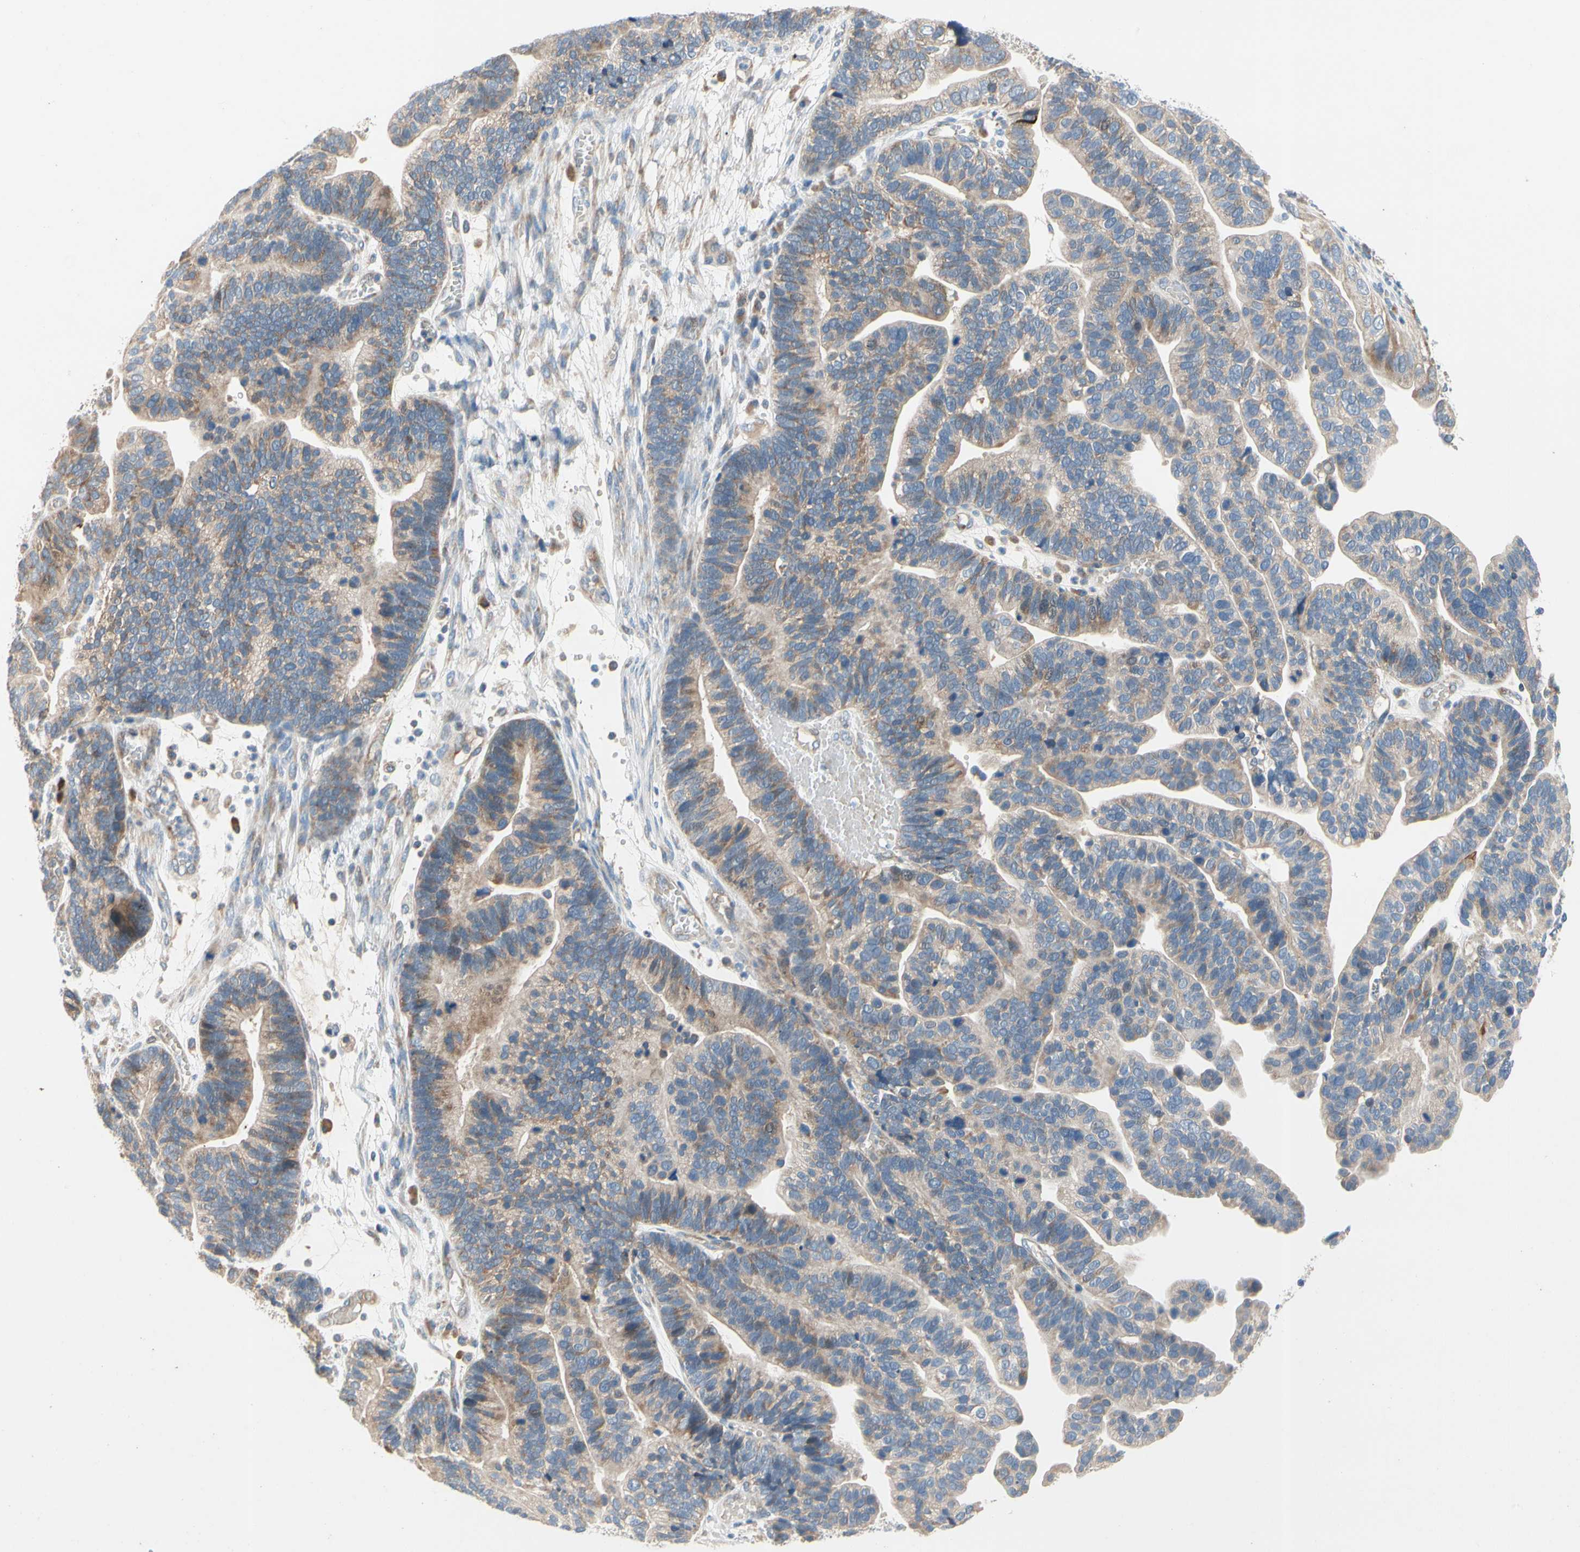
{"staining": {"intensity": "moderate", "quantity": ">75%", "location": "cytoplasmic/membranous"}, "tissue": "ovarian cancer", "cell_type": "Tumor cells", "image_type": "cancer", "snomed": [{"axis": "morphology", "description": "Cystadenocarcinoma, serous, NOS"}, {"axis": "topography", "description": "Ovary"}], "caption": "Ovarian serous cystadenocarcinoma was stained to show a protein in brown. There is medium levels of moderate cytoplasmic/membranous positivity in approximately >75% of tumor cells. (DAB = brown stain, brightfield microscopy at high magnification).", "gene": "KLHDC8B", "patient": {"sex": "female", "age": 56}}